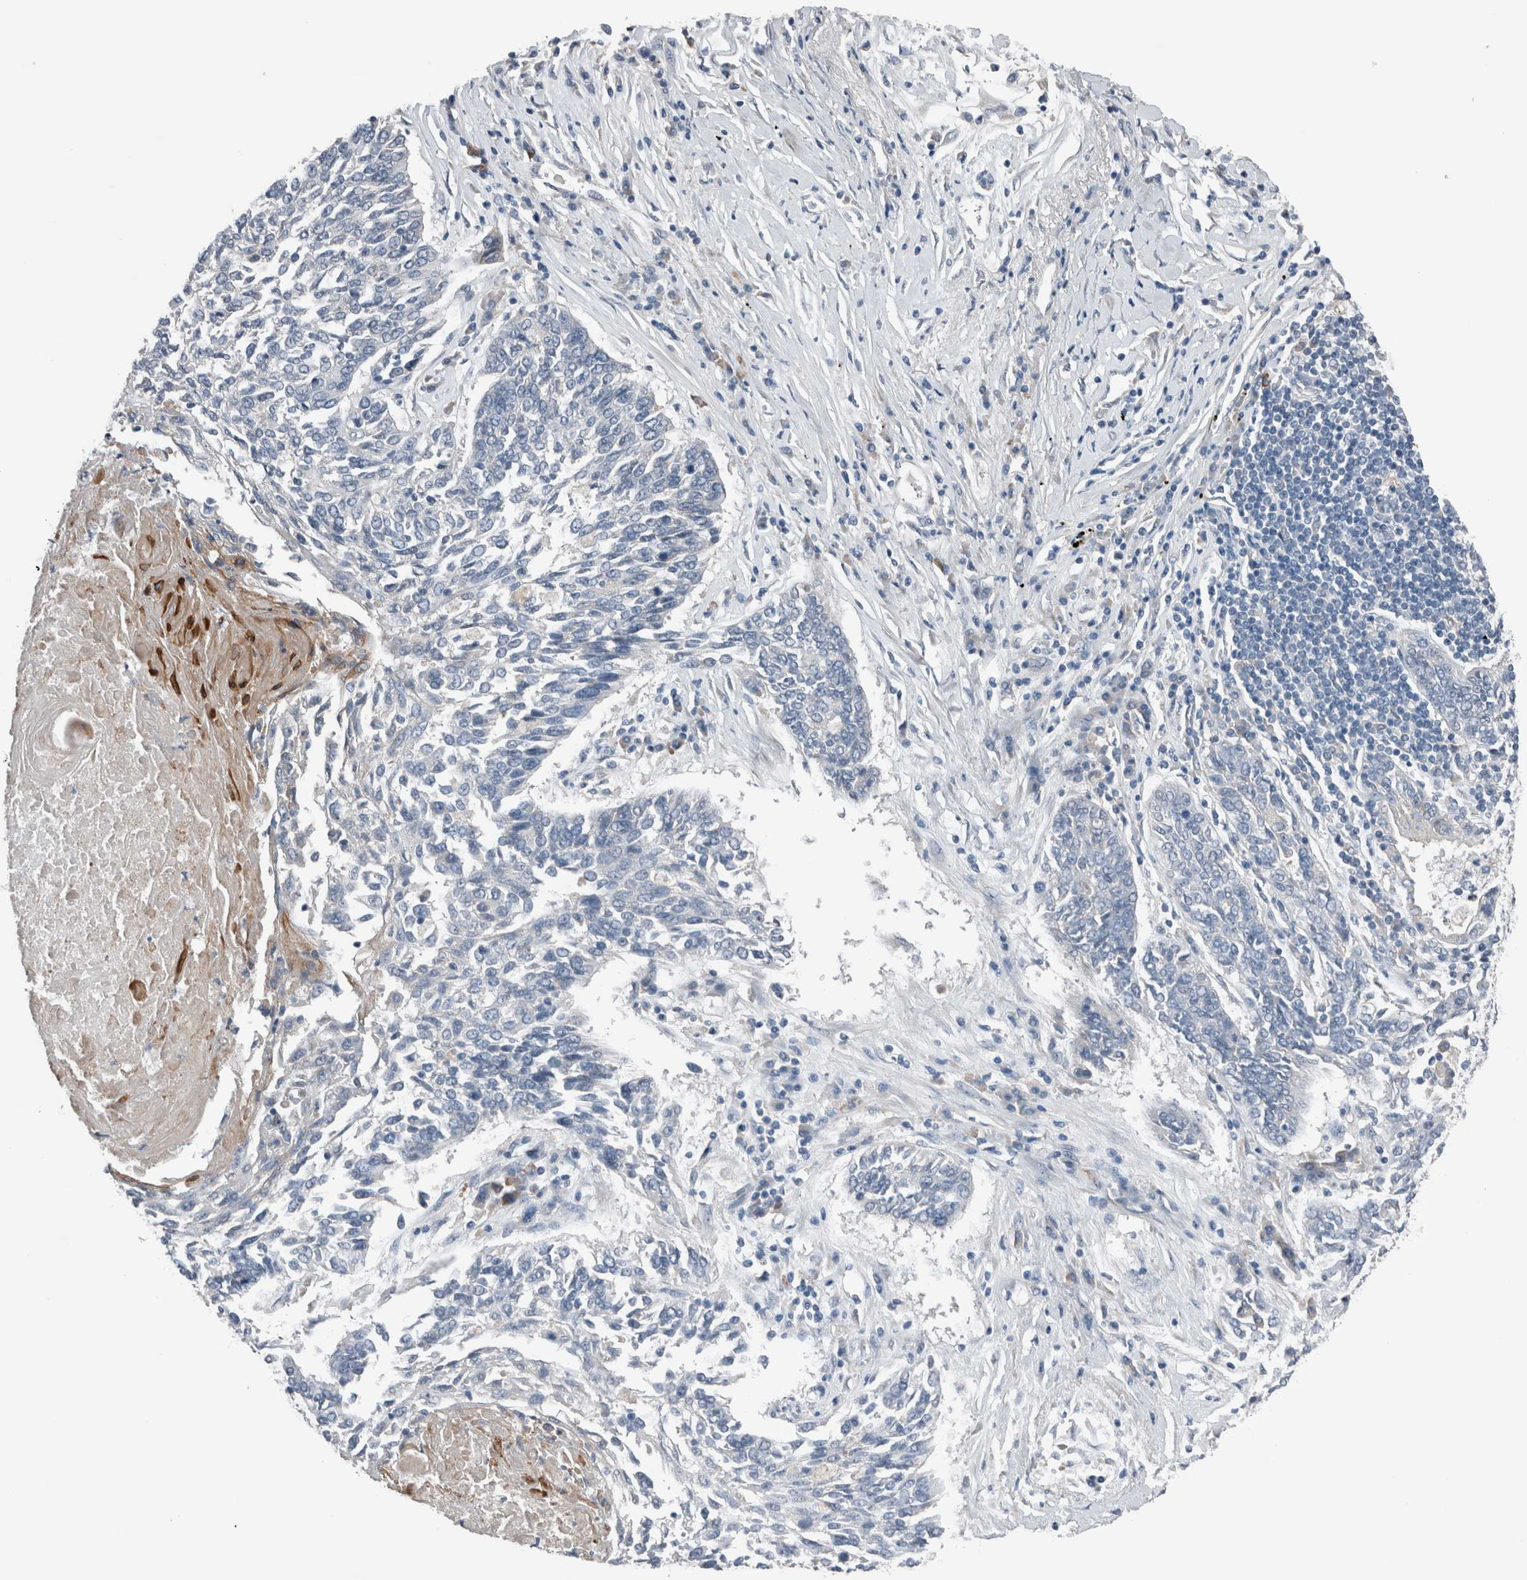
{"staining": {"intensity": "negative", "quantity": "none", "location": "none"}, "tissue": "lung cancer", "cell_type": "Tumor cells", "image_type": "cancer", "snomed": [{"axis": "morphology", "description": "Normal tissue, NOS"}, {"axis": "morphology", "description": "Squamous cell carcinoma, NOS"}, {"axis": "topography", "description": "Cartilage tissue"}, {"axis": "topography", "description": "Bronchus"}, {"axis": "topography", "description": "Lung"}], "caption": "Squamous cell carcinoma (lung) was stained to show a protein in brown. There is no significant expression in tumor cells. (Stains: DAB immunohistochemistry with hematoxylin counter stain, Microscopy: brightfield microscopy at high magnification).", "gene": "CRNN", "patient": {"sex": "female", "age": 49}}